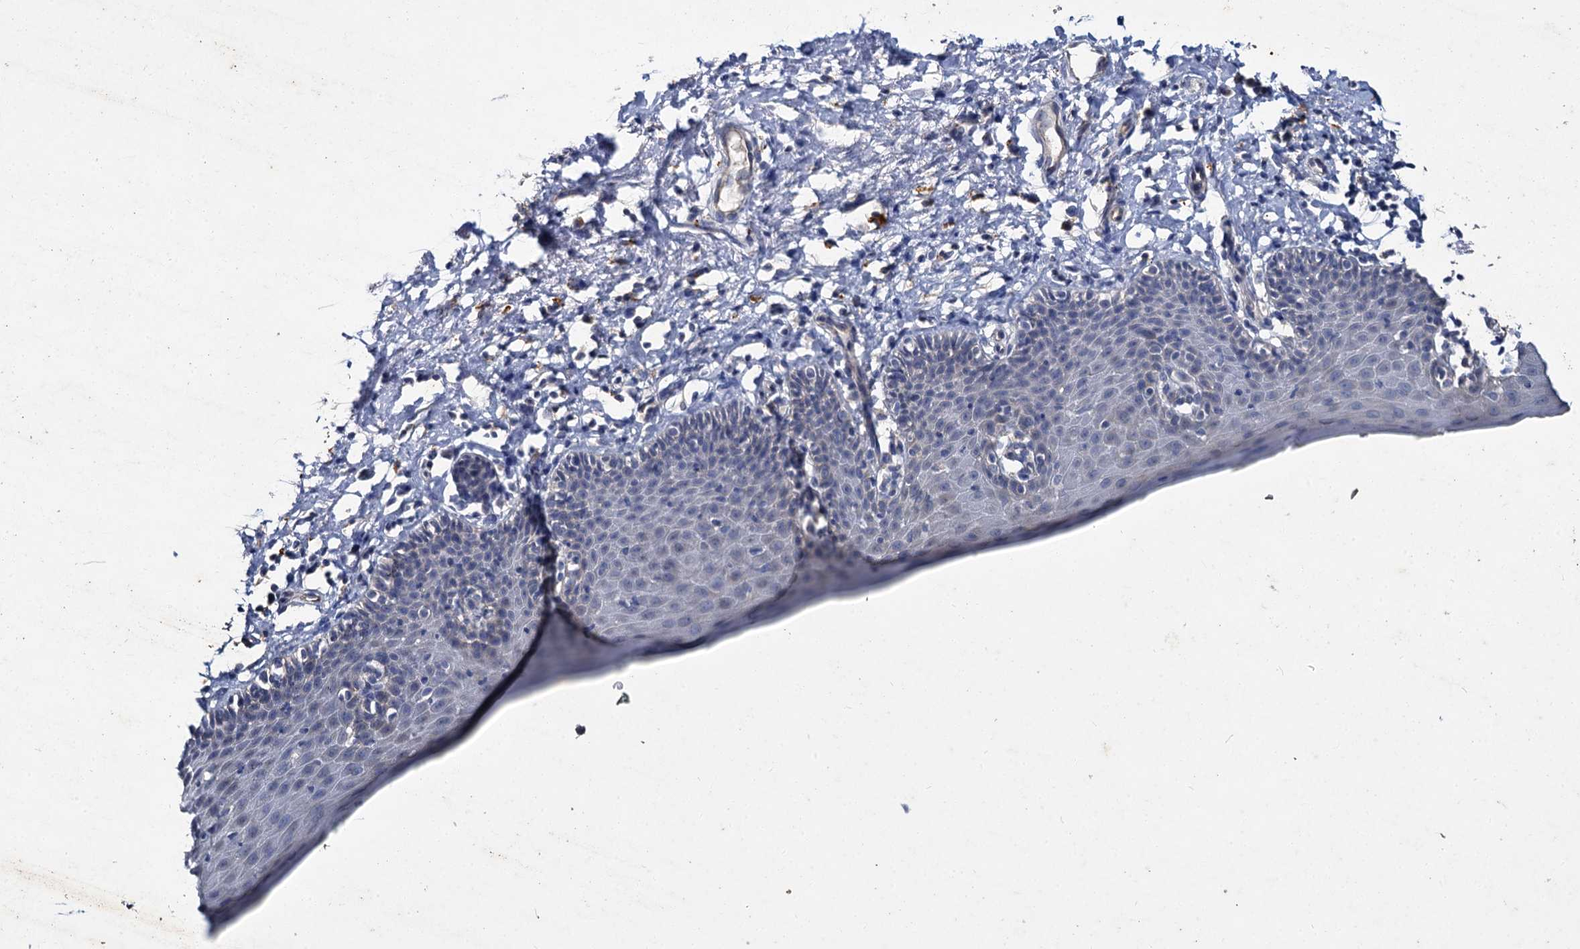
{"staining": {"intensity": "moderate", "quantity": "<25%", "location": "cytoplasmic/membranous"}, "tissue": "skin", "cell_type": "Epidermal cells", "image_type": "normal", "snomed": [{"axis": "morphology", "description": "Normal tissue, NOS"}, {"axis": "topography", "description": "Vulva"}], "caption": "High-magnification brightfield microscopy of unremarkable skin stained with DAB (brown) and counterstained with hematoxylin (blue). epidermal cells exhibit moderate cytoplasmic/membranous expression is present in about<25% of cells.", "gene": "ATP9A", "patient": {"sex": "female", "age": 66}}